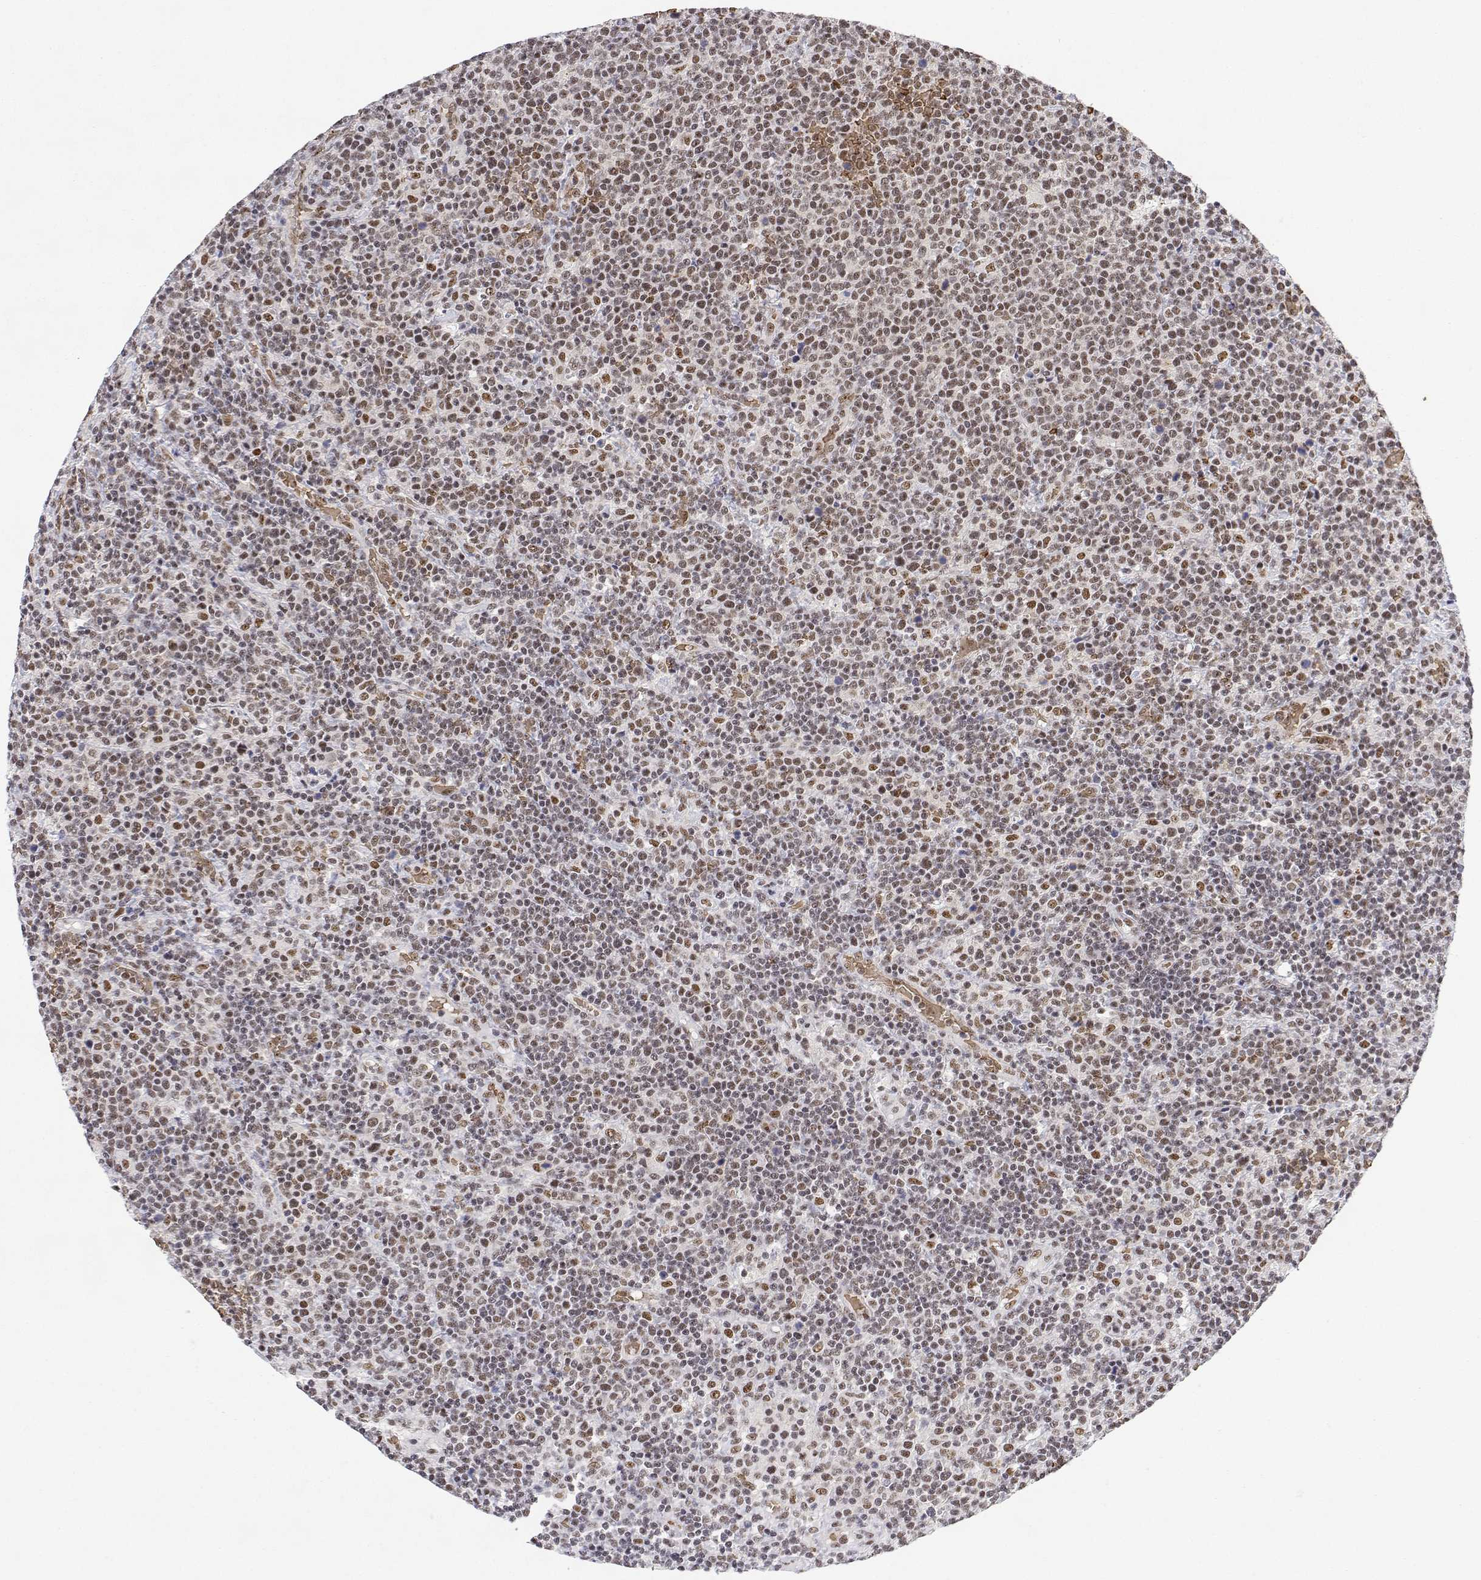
{"staining": {"intensity": "moderate", "quantity": "25%-75%", "location": "nuclear"}, "tissue": "lymphoma", "cell_type": "Tumor cells", "image_type": "cancer", "snomed": [{"axis": "morphology", "description": "Malignant lymphoma, non-Hodgkin's type, High grade"}, {"axis": "topography", "description": "Lymph node"}], "caption": "A photomicrograph of lymphoma stained for a protein exhibits moderate nuclear brown staining in tumor cells. (Stains: DAB in brown, nuclei in blue, Microscopy: brightfield microscopy at high magnification).", "gene": "ADAR", "patient": {"sex": "male", "age": 61}}